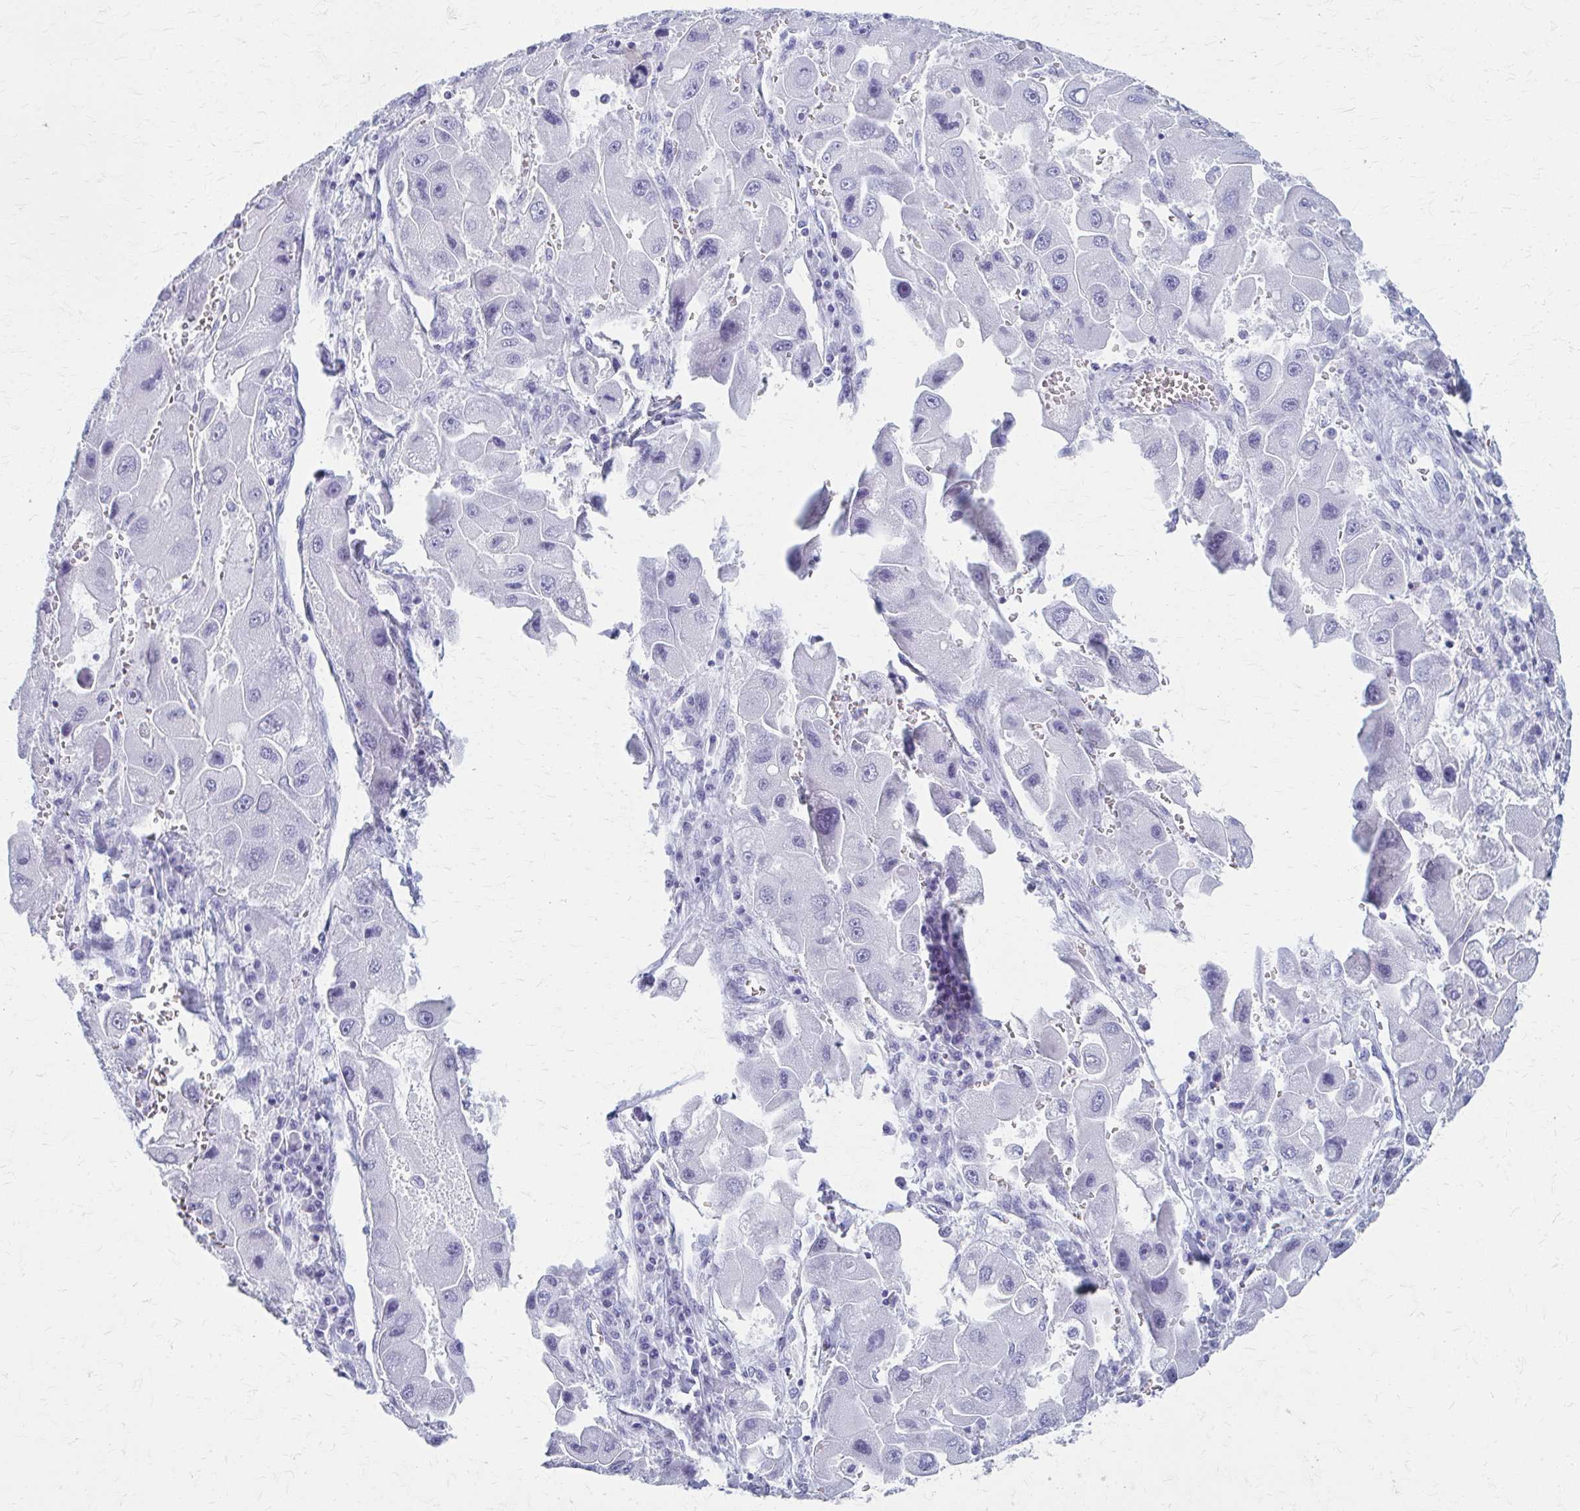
{"staining": {"intensity": "negative", "quantity": "none", "location": "none"}, "tissue": "liver cancer", "cell_type": "Tumor cells", "image_type": "cancer", "snomed": [{"axis": "morphology", "description": "Carcinoma, Hepatocellular, NOS"}, {"axis": "topography", "description": "Liver"}], "caption": "Immunohistochemical staining of liver hepatocellular carcinoma exhibits no significant staining in tumor cells.", "gene": "CELF5", "patient": {"sex": "male", "age": 24}}